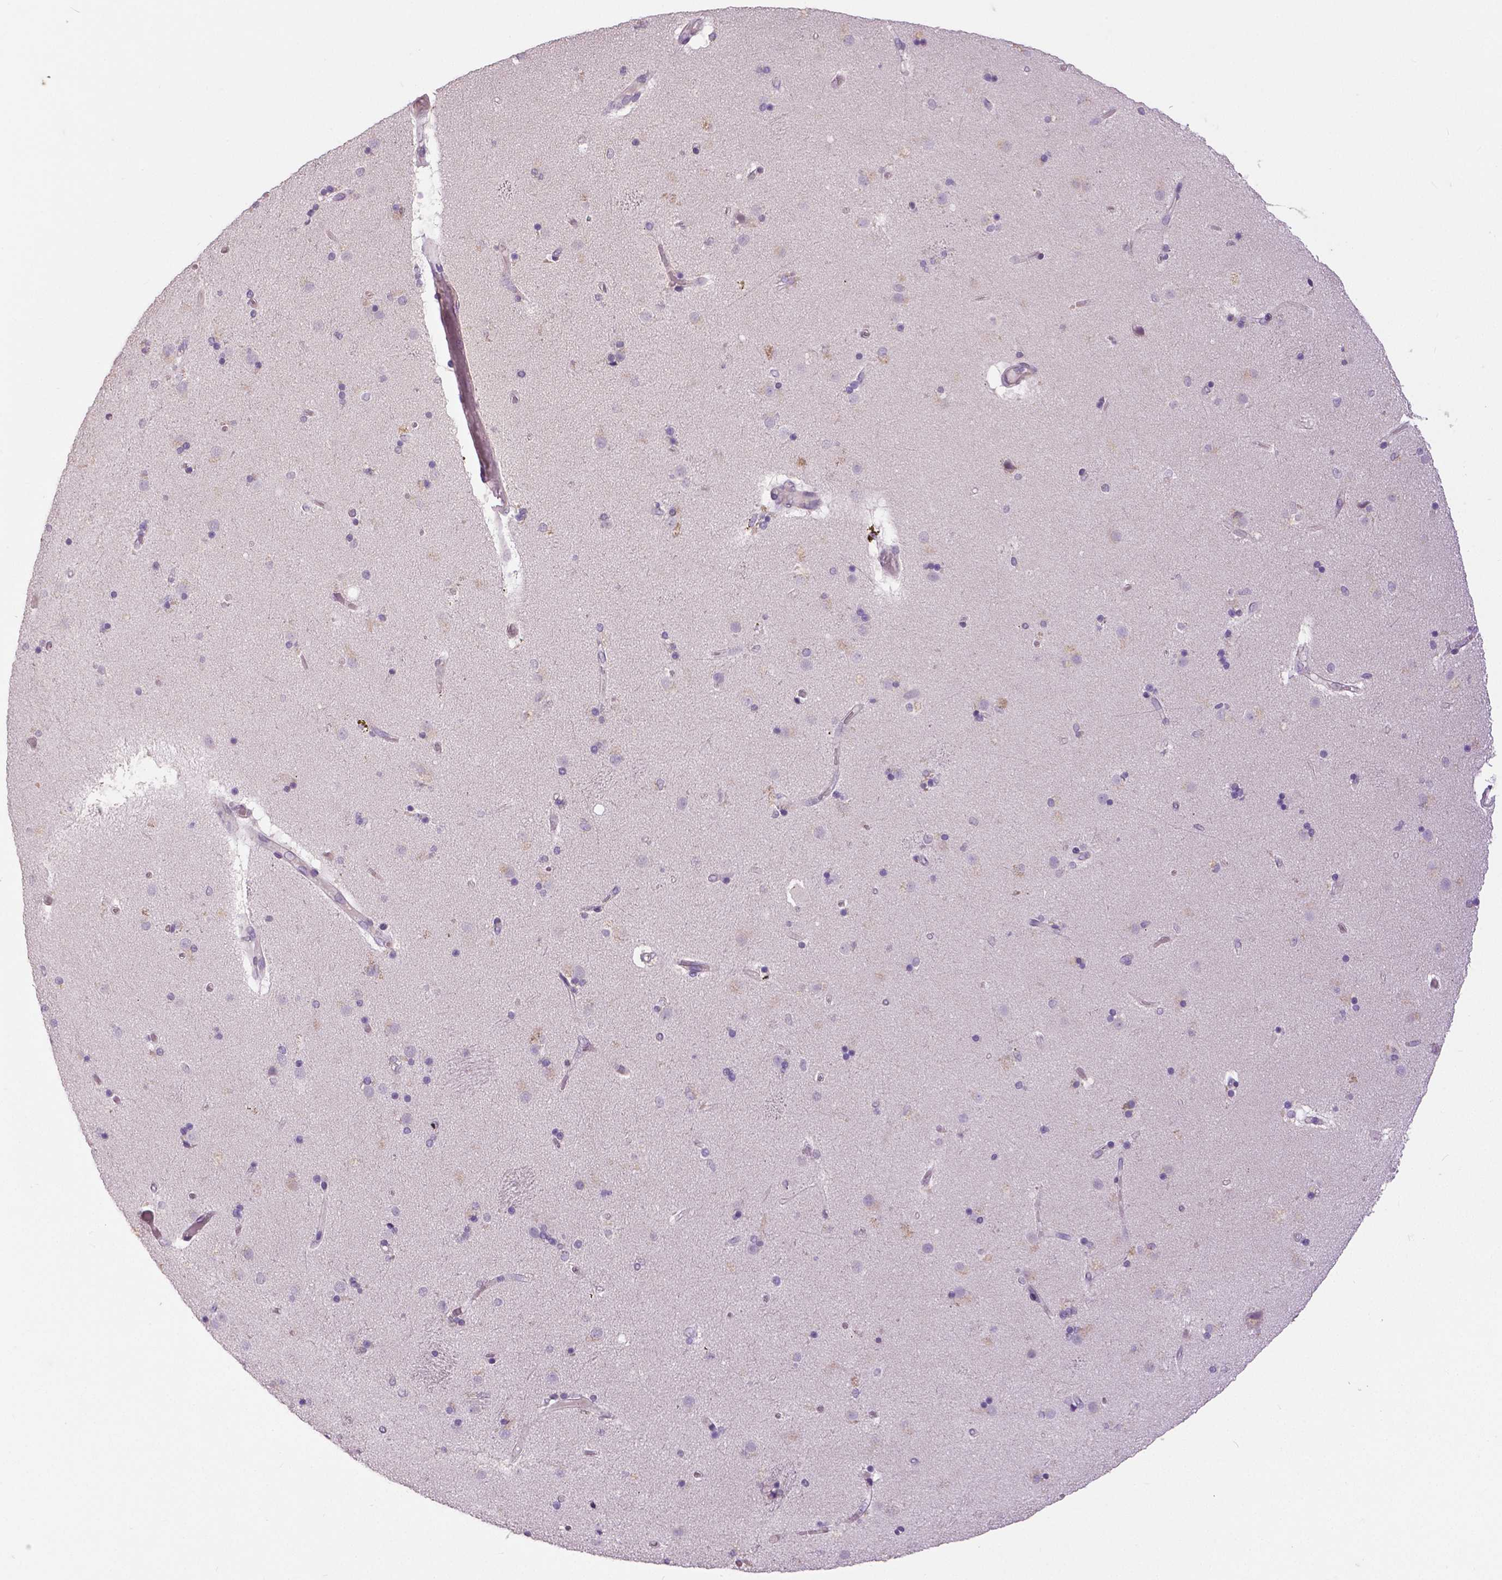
{"staining": {"intensity": "negative", "quantity": "none", "location": "none"}, "tissue": "caudate", "cell_type": "Glial cells", "image_type": "normal", "snomed": [{"axis": "morphology", "description": "Normal tissue, NOS"}, {"axis": "topography", "description": "Lateral ventricle wall"}], "caption": "This is an IHC histopathology image of benign caudate. There is no positivity in glial cells.", "gene": "FOXA1", "patient": {"sex": "female", "age": 71}}